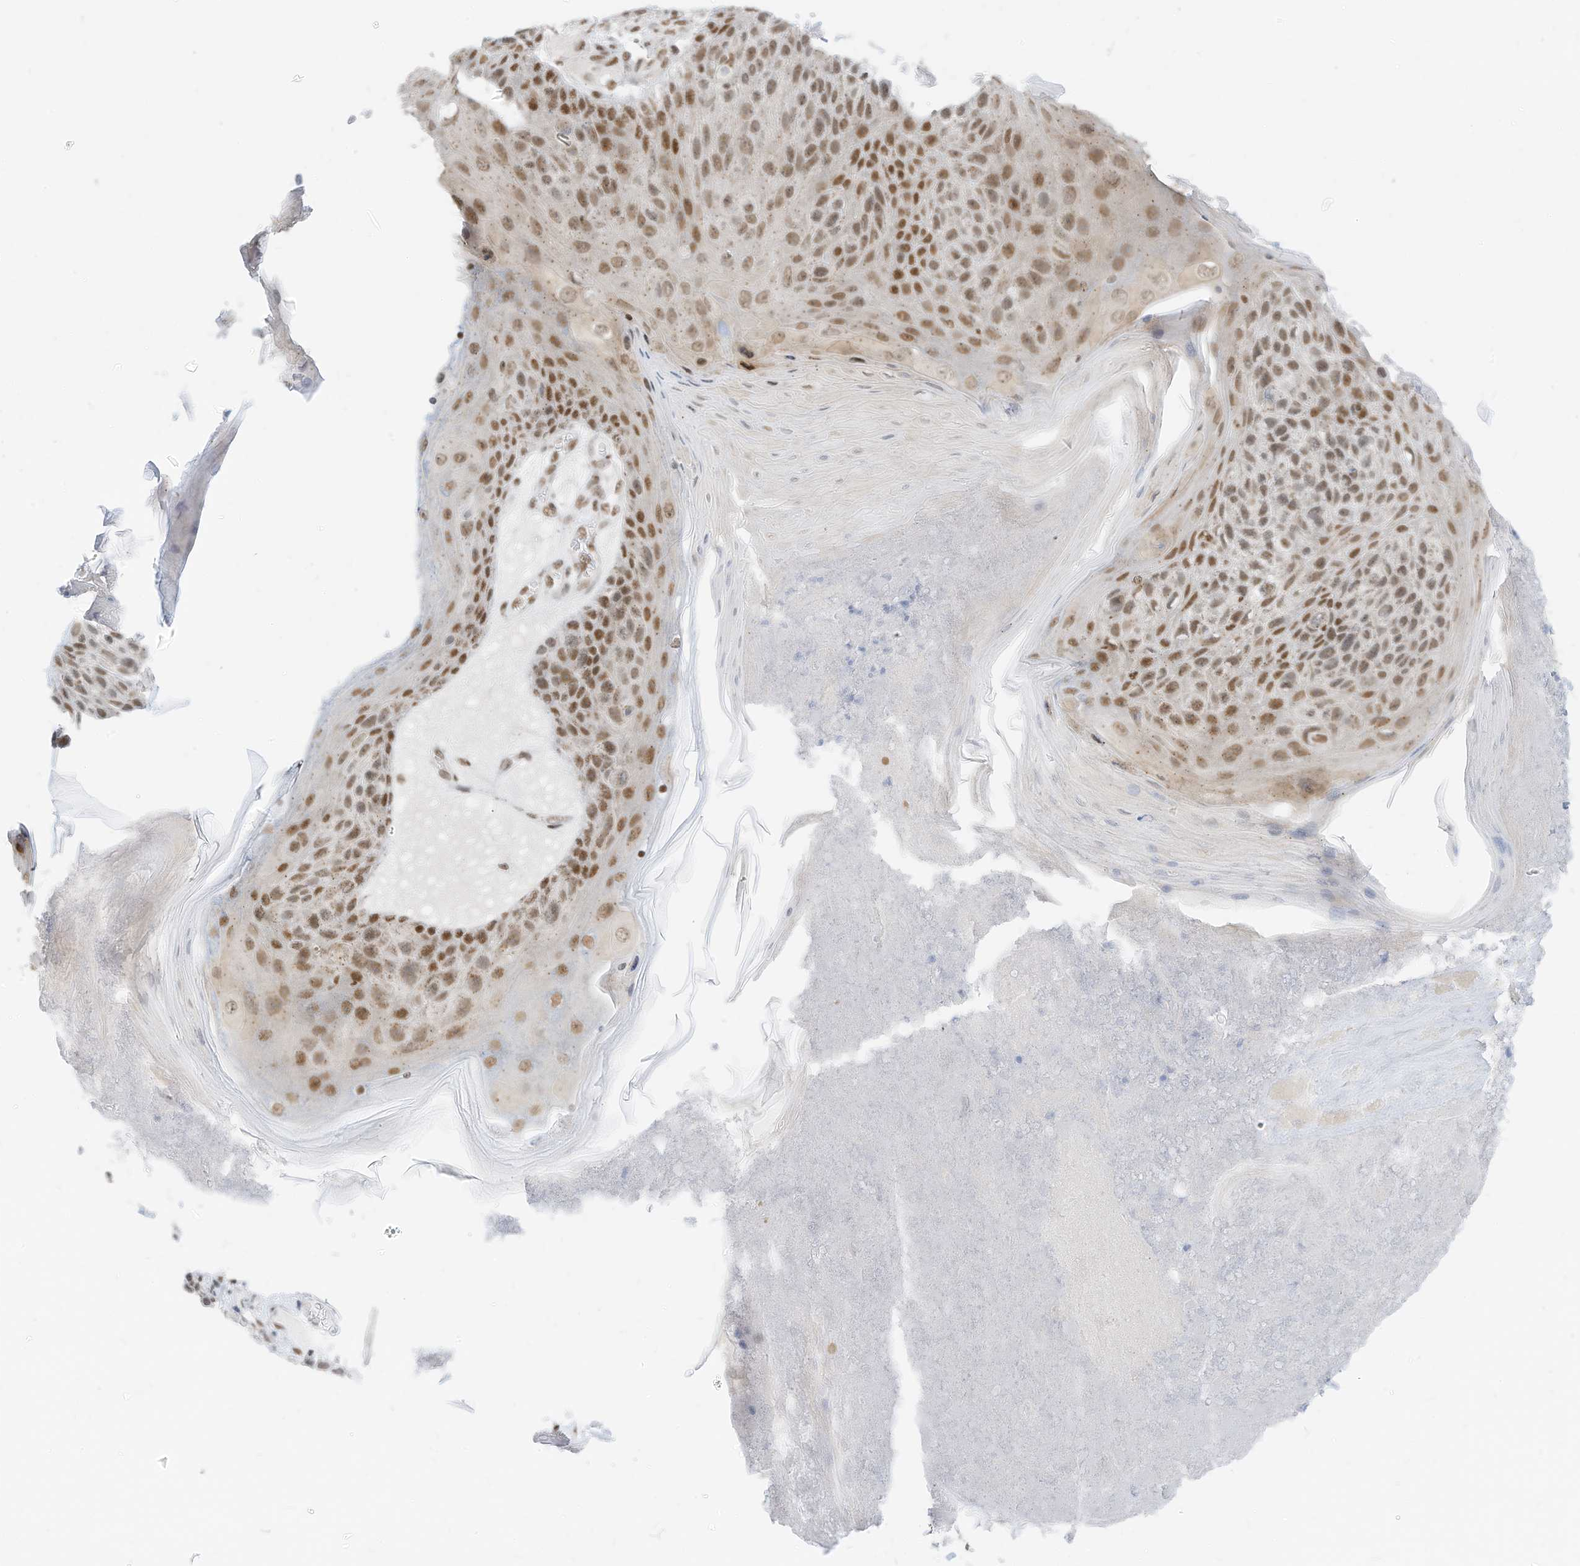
{"staining": {"intensity": "moderate", "quantity": ">75%", "location": "nuclear"}, "tissue": "skin cancer", "cell_type": "Tumor cells", "image_type": "cancer", "snomed": [{"axis": "morphology", "description": "Squamous cell carcinoma, NOS"}, {"axis": "topography", "description": "Skin"}], "caption": "Immunohistochemistry (IHC) micrograph of squamous cell carcinoma (skin) stained for a protein (brown), which shows medium levels of moderate nuclear staining in approximately >75% of tumor cells.", "gene": "SMARCA2", "patient": {"sex": "female", "age": 88}}